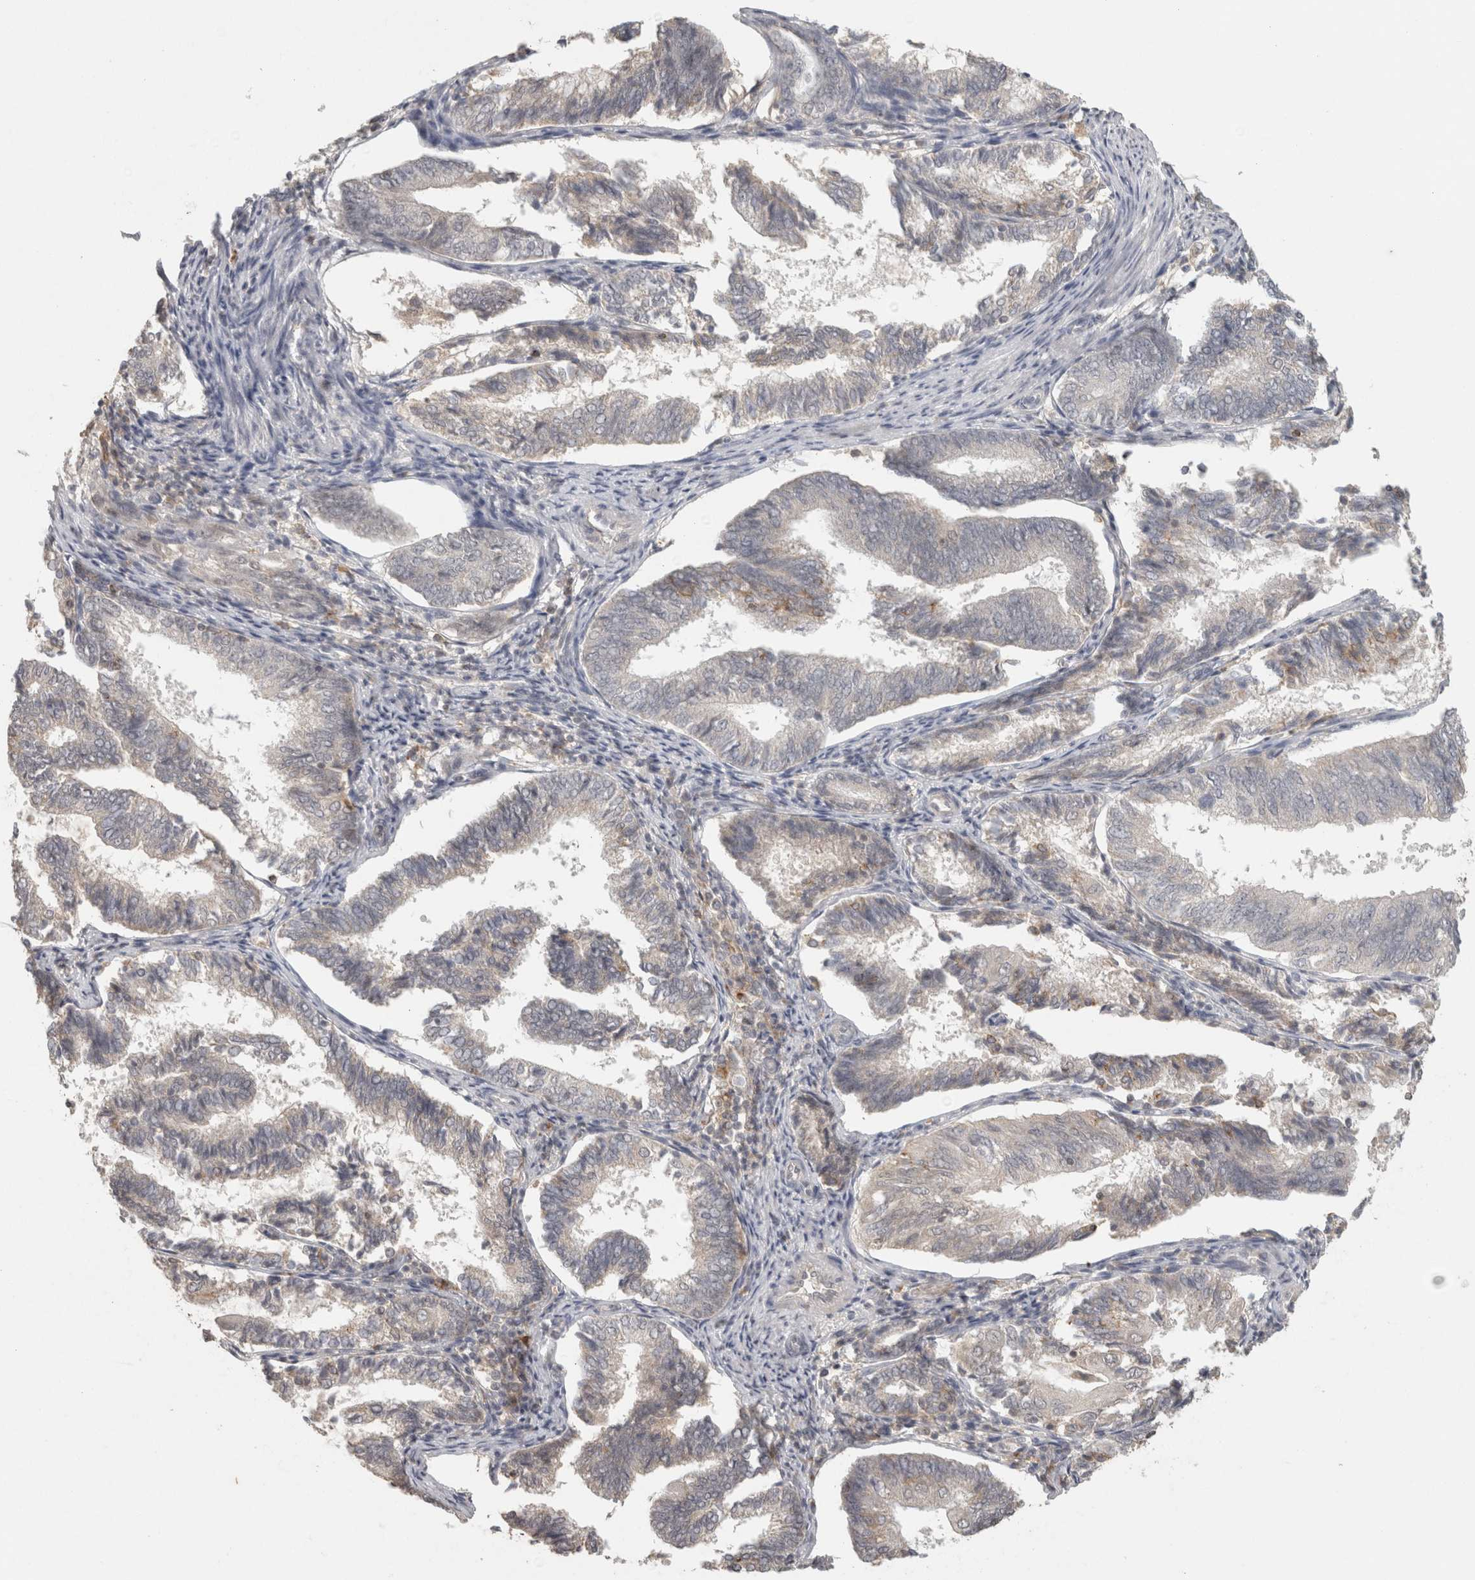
{"staining": {"intensity": "negative", "quantity": "none", "location": "none"}, "tissue": "endometrial cancer", "cell_type": "Tumor cells", "image_type": "cancer", "snomed": [{"axis": "morphology", "description": "Adenocarcinoma, NOS"}, {"axis": "topography", "description": "Endometrium"}], "caption": "There is no significant expression in tumor cells of endometrial cancer. The staining is performed using DAB (3,3'-diaminobenzidine) brown chromogen with nuclei counter-stained in using hematoxylin.", "gene": "HAVCR2", "patient": {"sex": "female", "age": 81}}